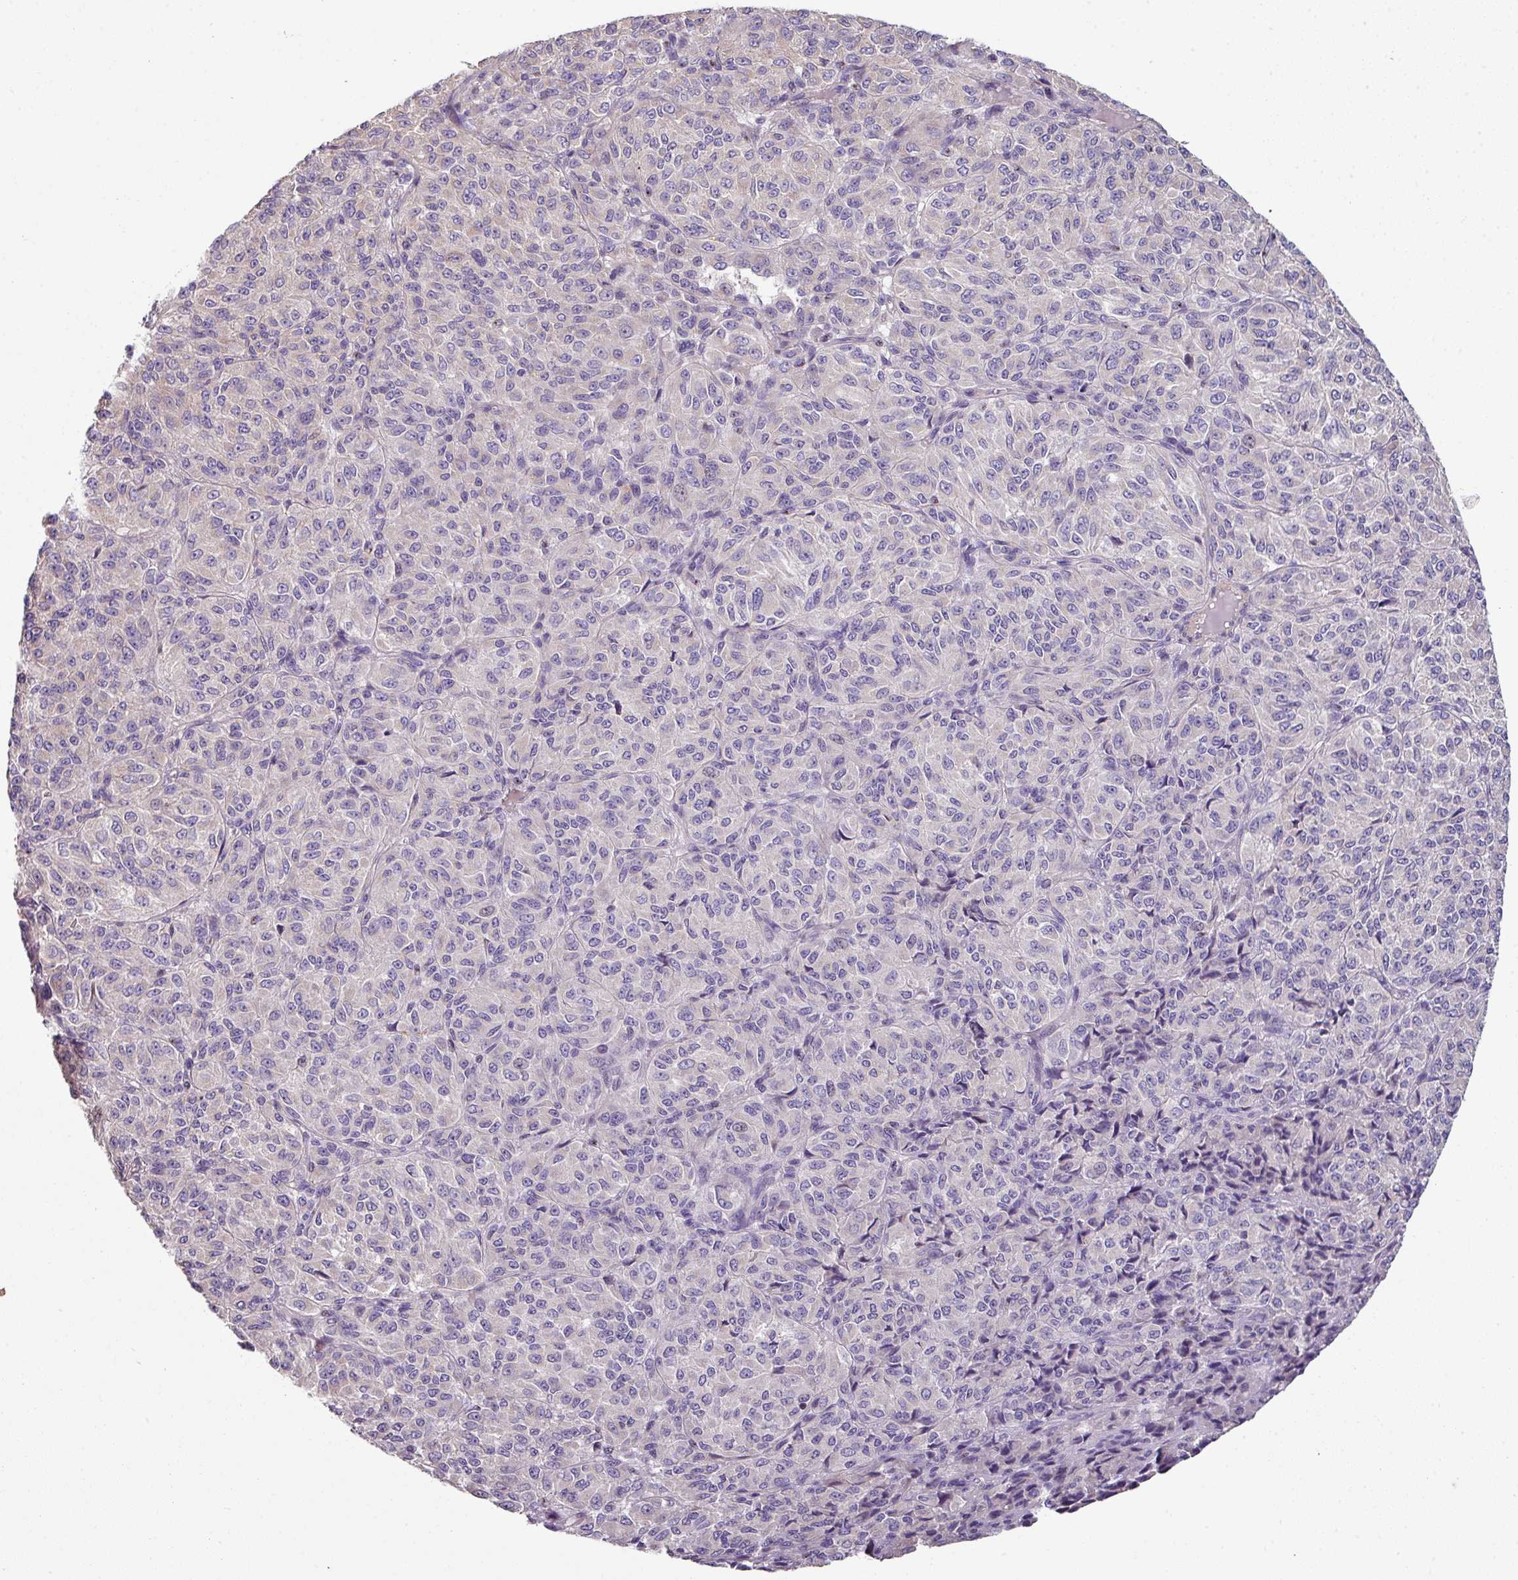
{"staining": {"intensity": "negative", "quantity": "none", "location": "none"}, "tissue": "melanoma", "cell_type": "Tumor cells", "image_type": "cancer", "snomed": [{"axis": "morphology", "description": "Malignant melanoma, Metastatic site"}, {"axis": "topography", "description": "Brain"}], "caption": "Immunohistochemistry of melanoma reveals no expression in tumor cells. Nuclei are stained in blue.", "gene": "LRRC9", "patient": {"sex": "female", "age": 56}}